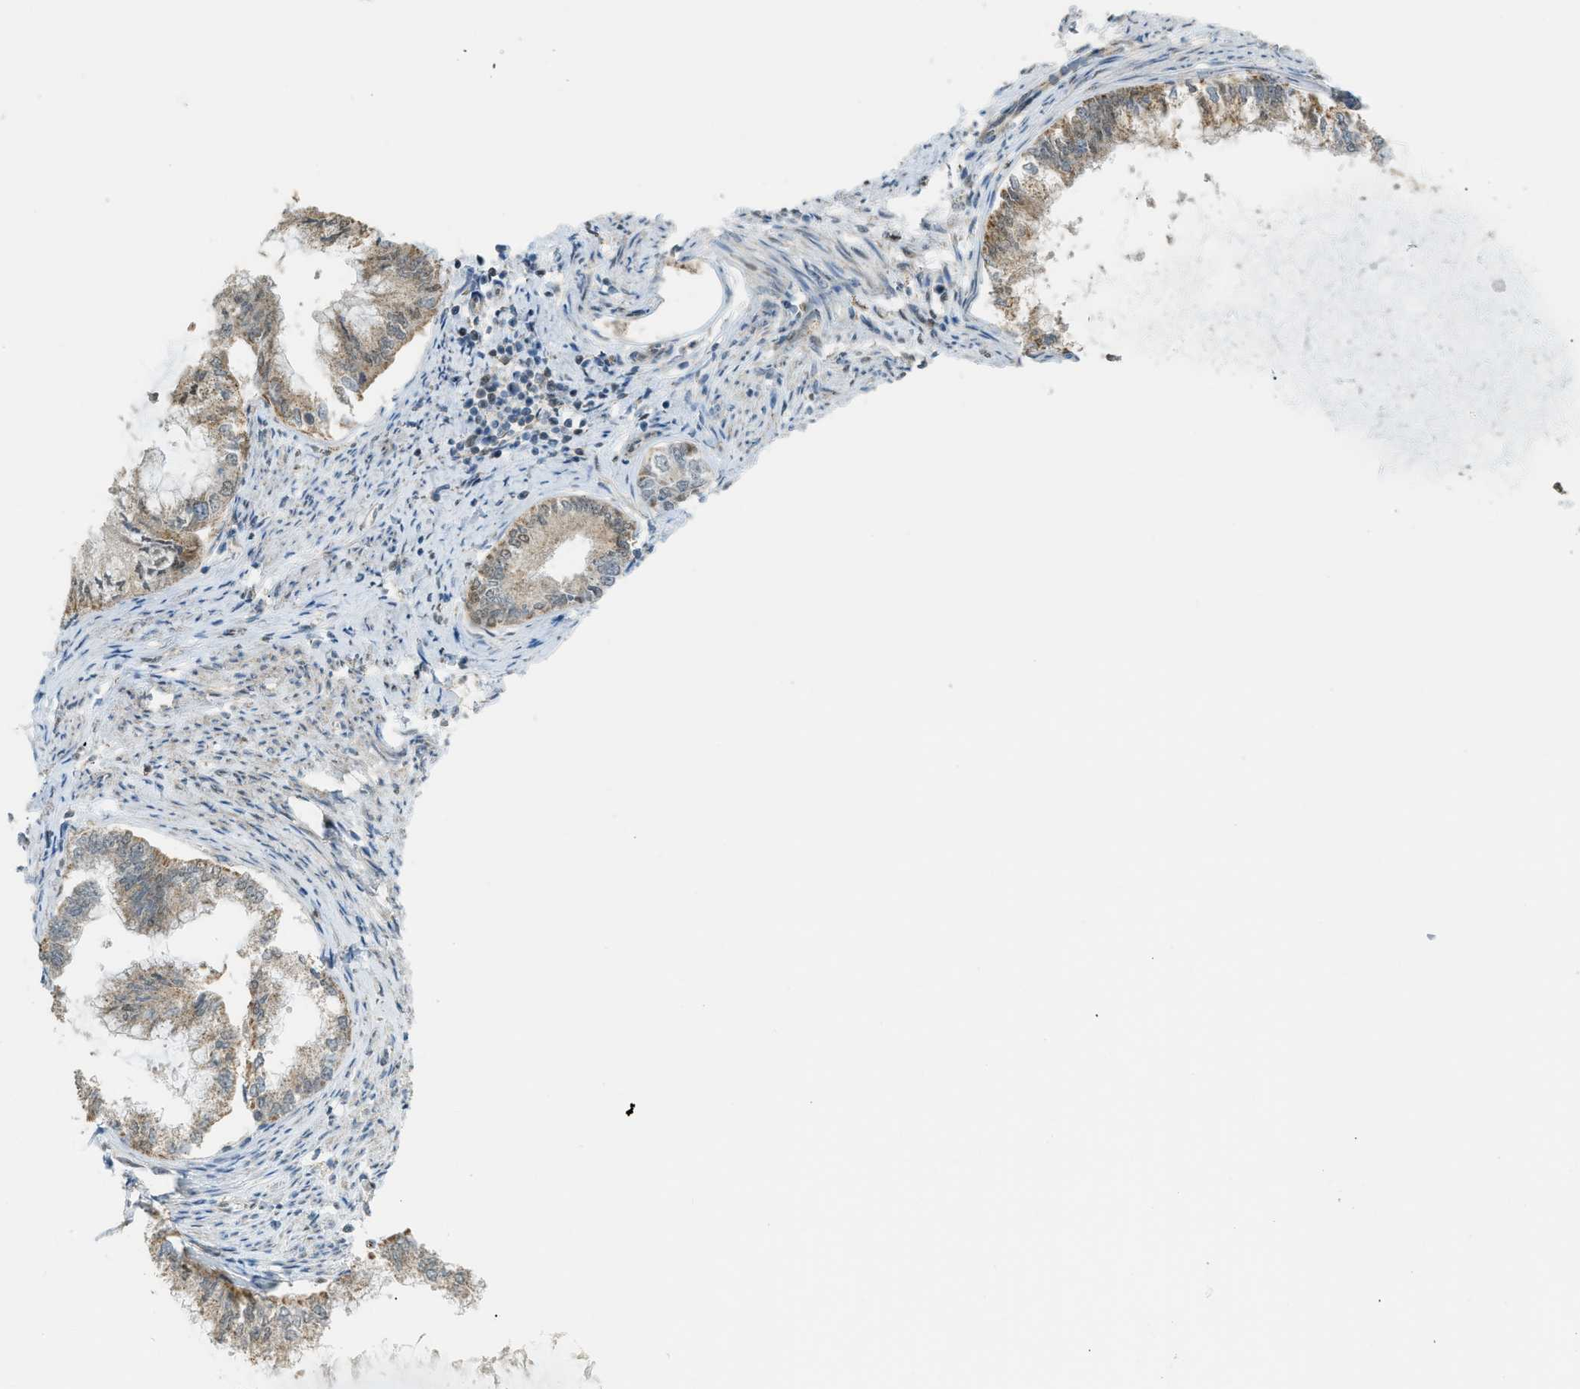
{"staining": {"intensity": "moderate", "quantity": ">75%", "location": "nuclear"}, "tissue": "endometrial cancer", "cell_type": "Tumor cells", "image_type": "cancer", "snomed": [{"axis": "morphology", "description": "Adenocarcinoma, NOS"}, {"axis": "topography", "description": "Endometrium"}], "caption": "Endometrial cancer (adenocarcinoma) stained with a protein marker displays moderate staining in tumor cells.", "gene": "CCDC186", "patient": {"sex": "female", "age": 86}}